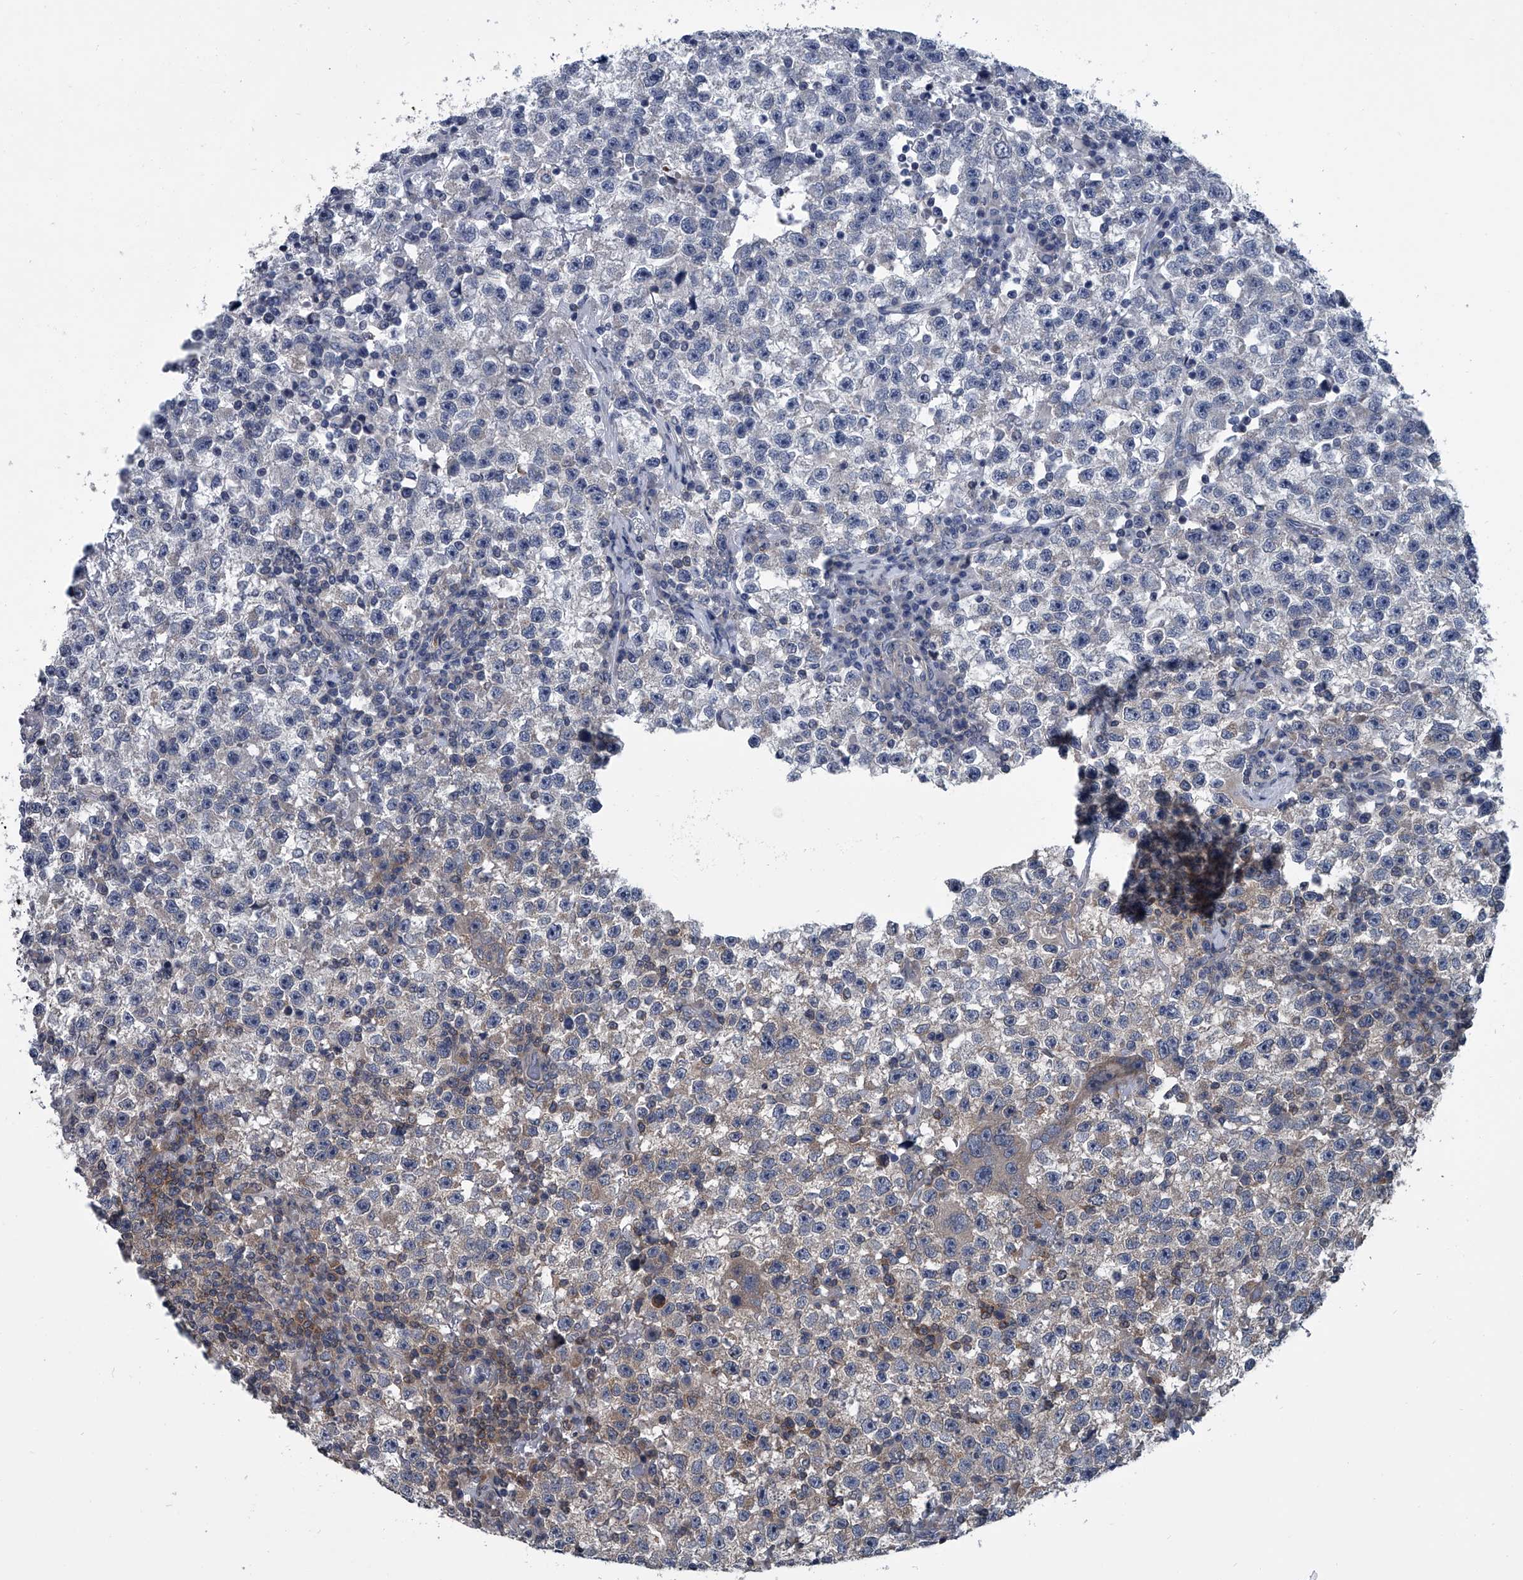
{"staining": {"intensity": "weak", "quantity": "<25%", "location": "cytoplasmic/membranous"}, "tissue": "testis cancer", "cell_type": "Tumor cells", "image_type": "cancer", "snomed": [{"axis": "morphology", "description": "Seminoma, NOS"}, {"axis": "topography", "description": "Testis"}], "caption": "A photomicrograph of testis cancer stained for a protein exhibits no brown staining in tumor cells. (DAB (3,3'-diaminobenzidine) immunohistochemistry (IHC) visualized using brightfield microscopy, high magnification).", "gene": "PPP2R5D", "patient": {"sex": "male", "age": 22}}